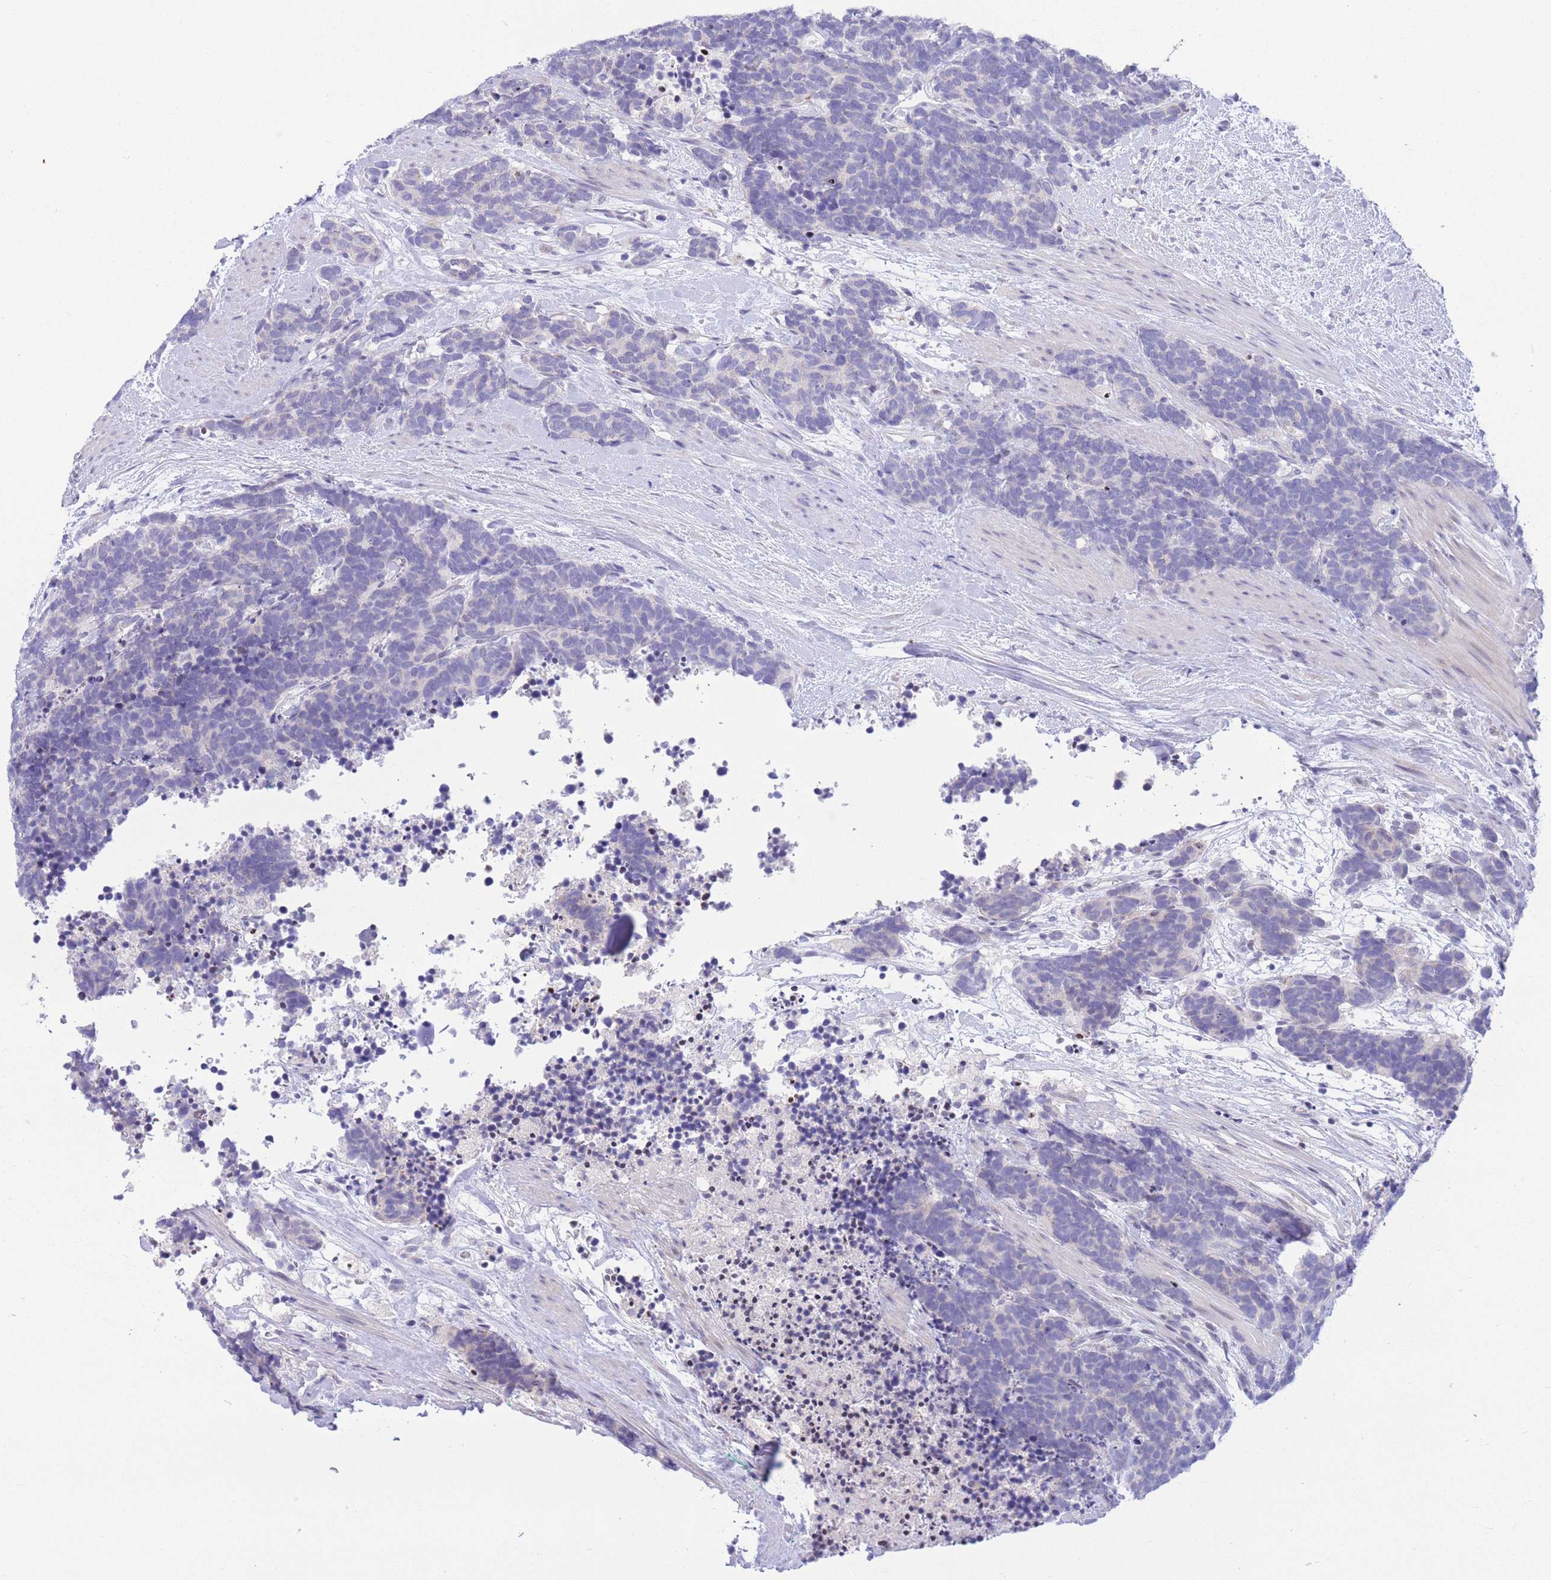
{"staining": {"intensity": "negative", "quantity": "none", "location": "none"}, "tissue": "carcinoid", "cell_type": "Tumor cells", "image_type": "cancer", "snomed": [{"axis": "morphology", "description": "Carcinoma, NOS"}, {"axis": "morphology", "description": "Carcinoid, malignant, NOS"}, {"axis": "topography", "description": "Prostate"}], "caption": "Human carcinoid stained for a protein using immunohistochemistry demonstrates no staining in tumor cells.", "gene": "RPL39L", "patient": {"sex": "male", "age": 57}}